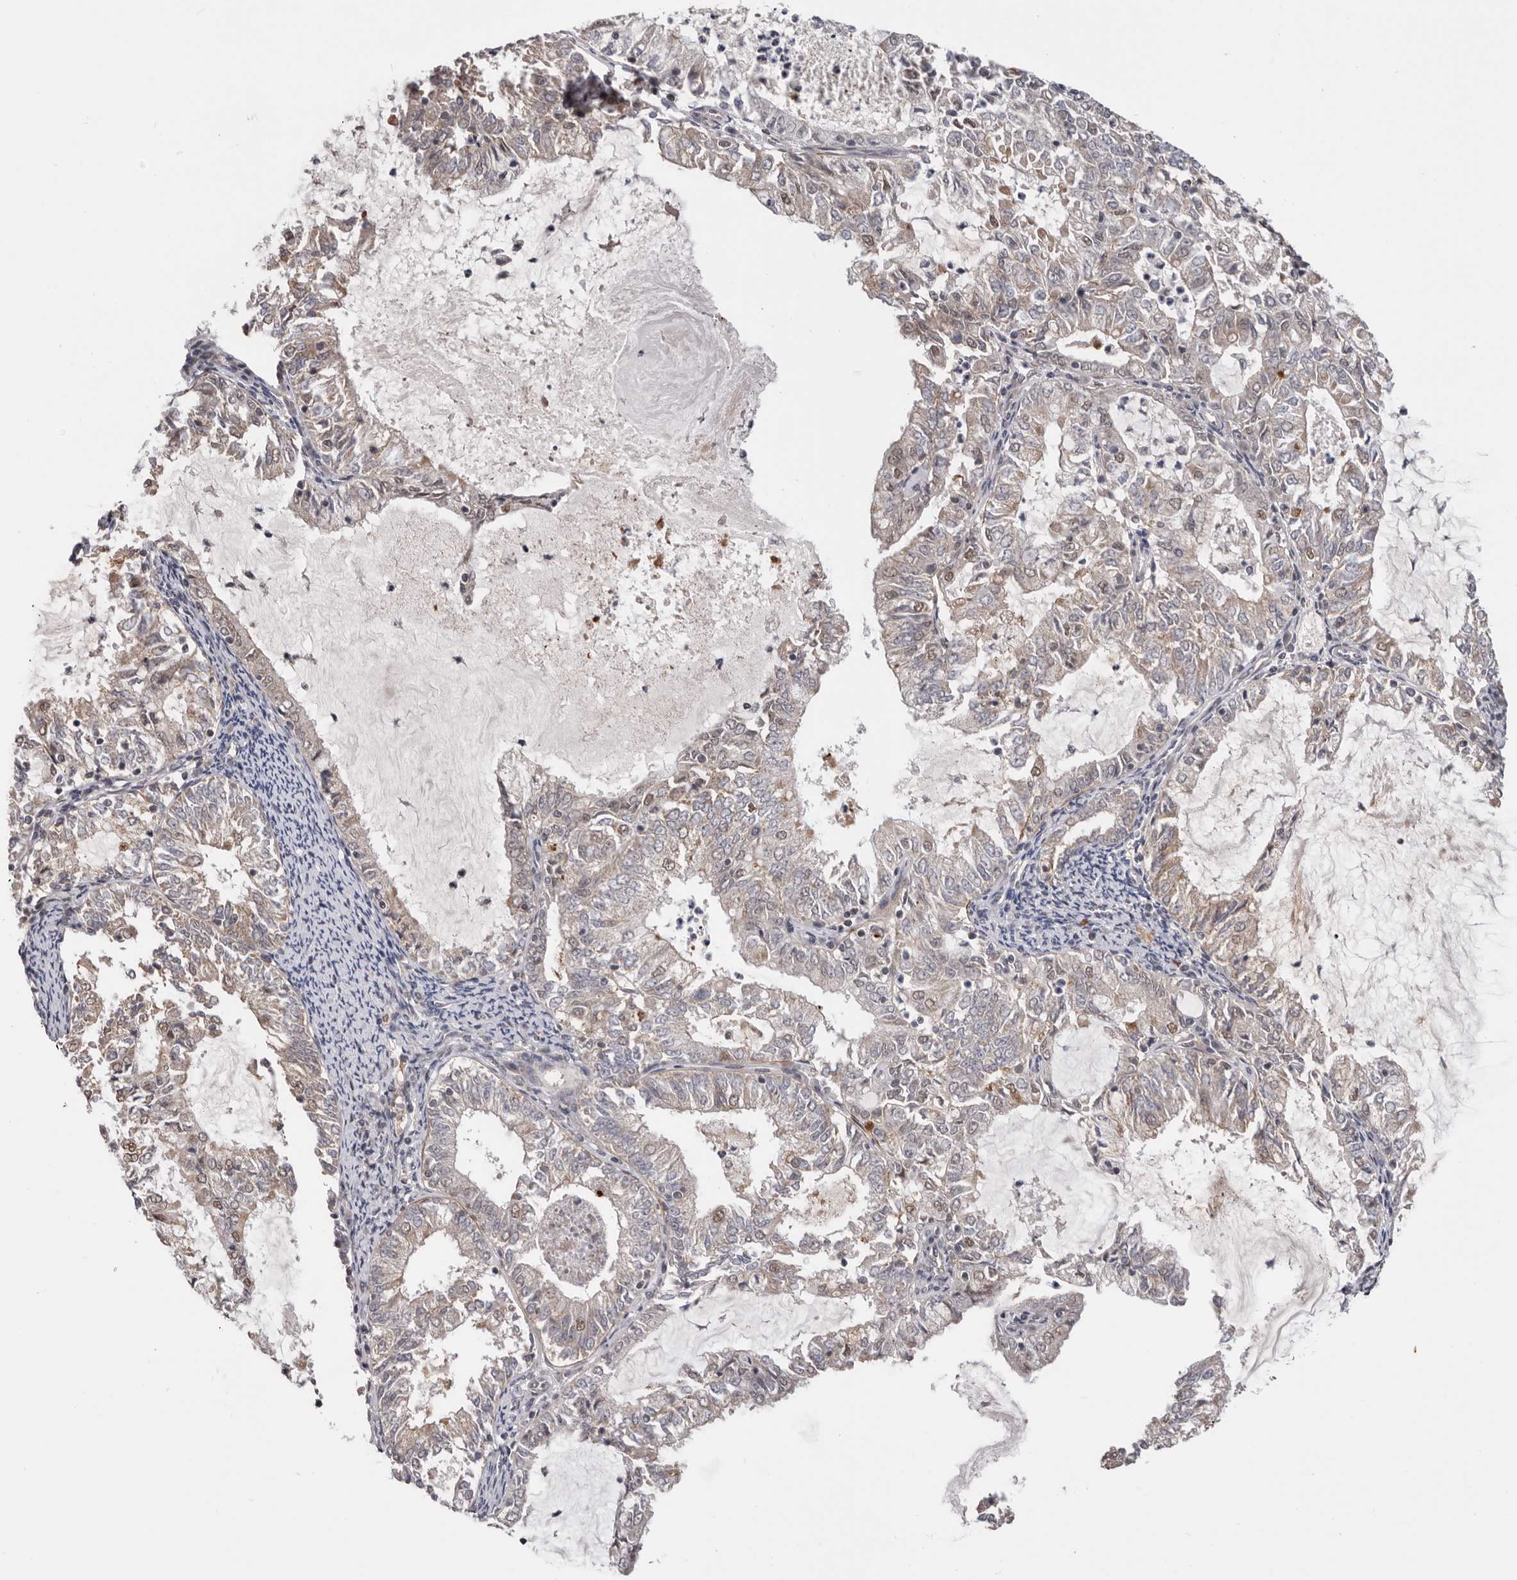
{"staining": {"intensity": "moderate", "quantity": "<25%", "location": "cytoplasmic/membranous,nuclear"}, "tissue": "endometrial cancer", "cell_type": "Tumor cells", "image_type": "cancer", "snomed": [{"axis": "morphology", "description": "Adenocarcinoma, NOS"}, {"axis": "topography", "description": "Endometrium"}], "caption": "Human adenocarcinoma (endometrial) stained for a protein (brown) reveals moderate cytoplasmic/membranous and nuclear positive positivity in approximately <25% of tumor cells.", "gene": "MOGAT2", "patient": {"sex": "female", "age": 57}}